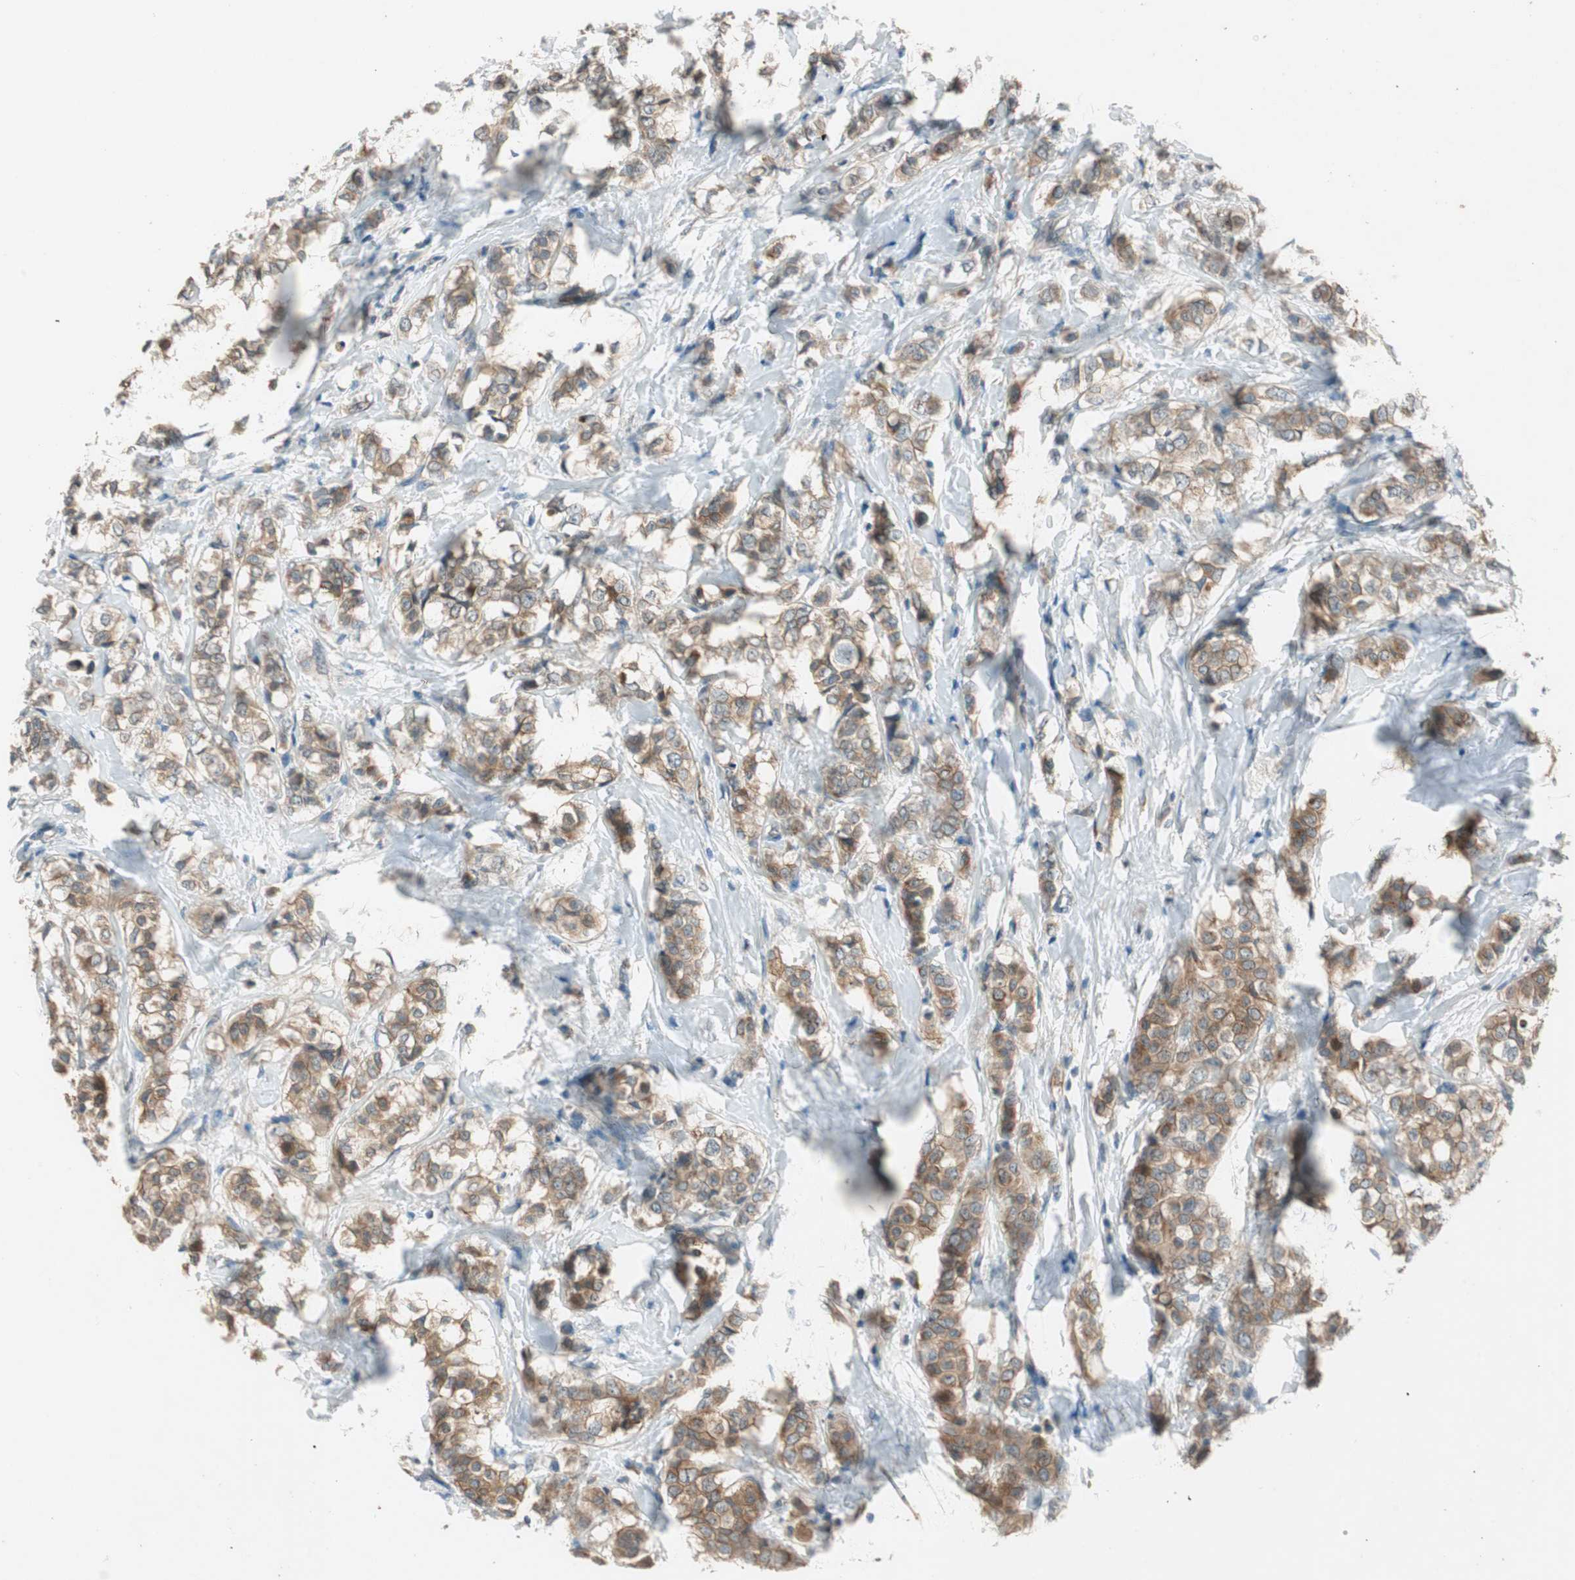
{"staining": {"intensity": "moderate", "quantity": ">75%", "location": "cytoplasmic/membranous"}, "tissue": "breast cancer", "cell_type": "Tumor cells", "image_type": "cancer", "snomed": [{"axis": "morphology", "description": "Lobular carcinoma"}, {"axis": "topography", "description": "Breast"}], "caption": "Immunohistochemistry (DAB) staining of breast lobular carcinoma exhibits moderate cytoplasmic/membranous protein positivity in about >75% of tumor cells.", "gene": "NCLN", "patient": {"sex": "female", "age": 60}}